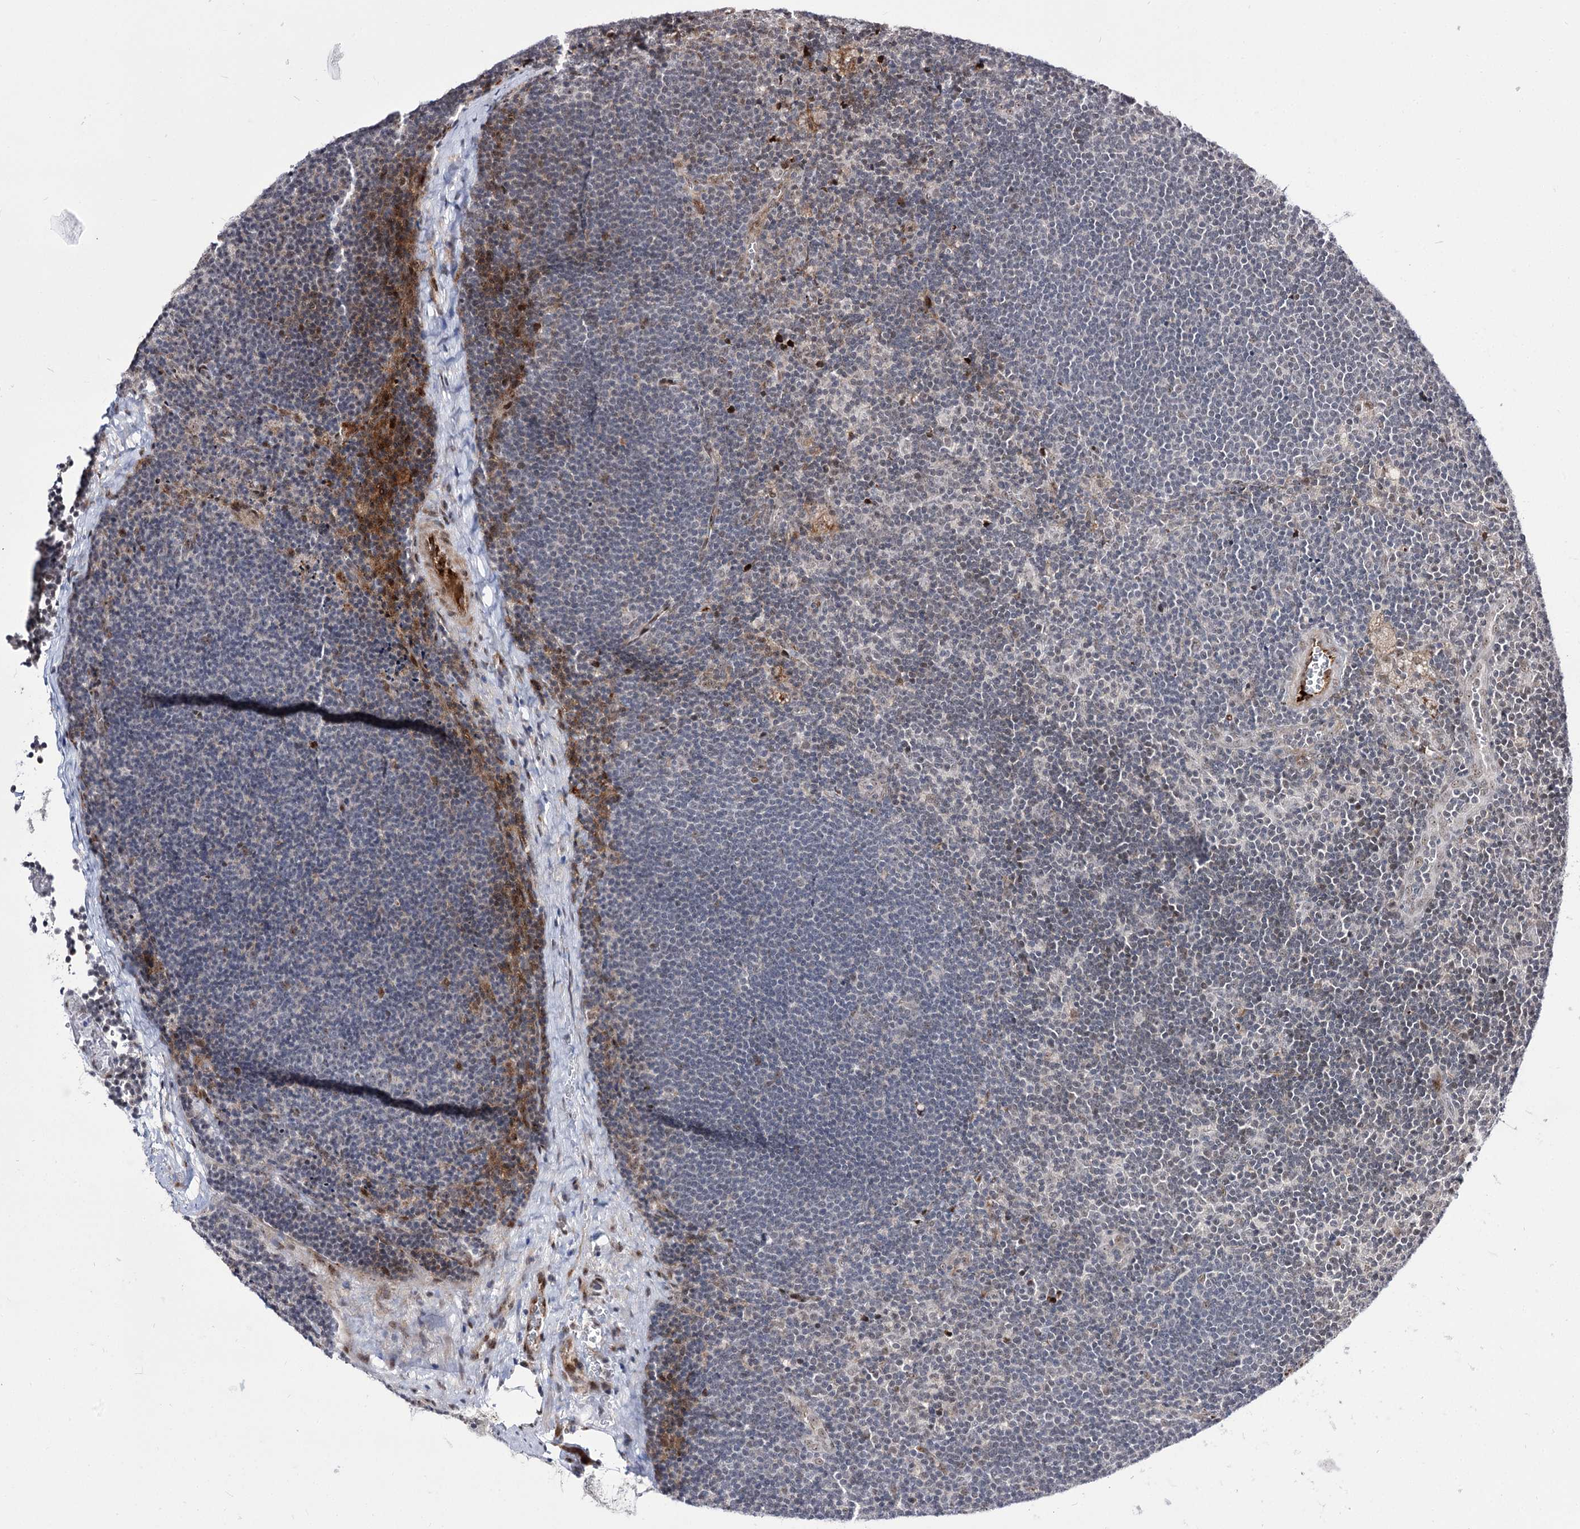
{"staining": {"intensity": "negative", "quantity": "none", "location": "none"}, "tissue": "lymph node", "cell_type": "Germinal center cells", "image_type": "normal", "snomed": [{"axis": "morphology", "description": "Normal tissue, NOS"}, {"axis": "topography", "description": "Lymph node"}], "caption": "Immunohistochemistry micrograph of benign human lymph node stained for a protein (brown), which demonstrates no staining in germinal center cells. The staining is performed using DAB (3,3'-diaminobenzidine) brown chromogen with nuclei counter-stained in using hematoxylin.", "gene": "STOX1", "patient": {"sex": "male", "age": 24}}